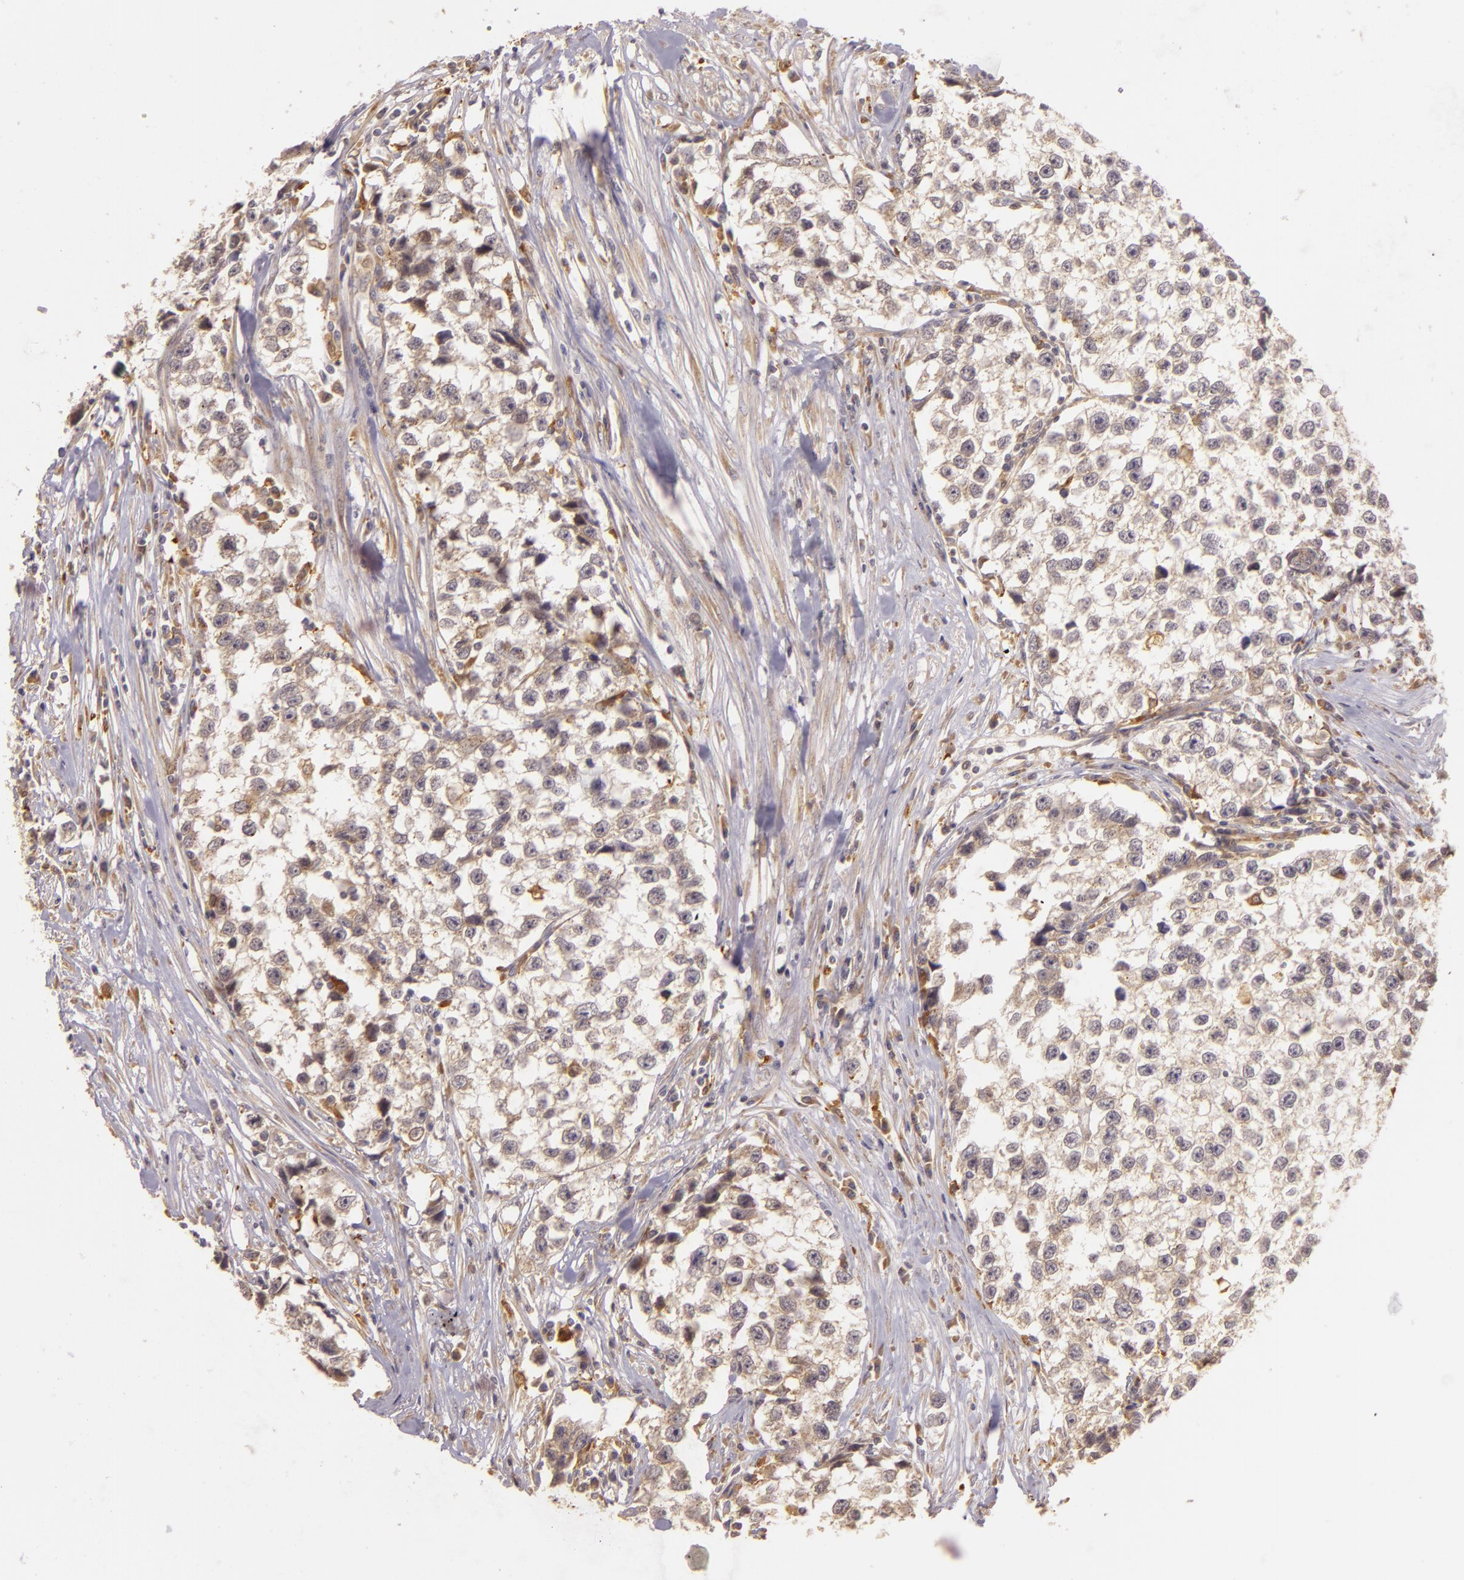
{"staining": {"intensity": "weak", "quantity": ">75%", "location": "cytoplasmic/membranous"}, "tissue": "testis cancer", "cell_type": "Tumor cells", "image_type": "cancer", "snomed": [{"axis": "morphology", "description": "Seminoma, NOS"}, {"axis": "morphology", "description": "Carcinoma, Embryonal, NOS"}, {"axis": "topography", "description": "Testis"}], "caption": "Embryonal carcinoma (testis) stained for a protein displays weak cytoplasmic/membranous positivity in tumor cells.", "gene": "PPP1R3F", "patient": {"sex": "male", "age": 30}}